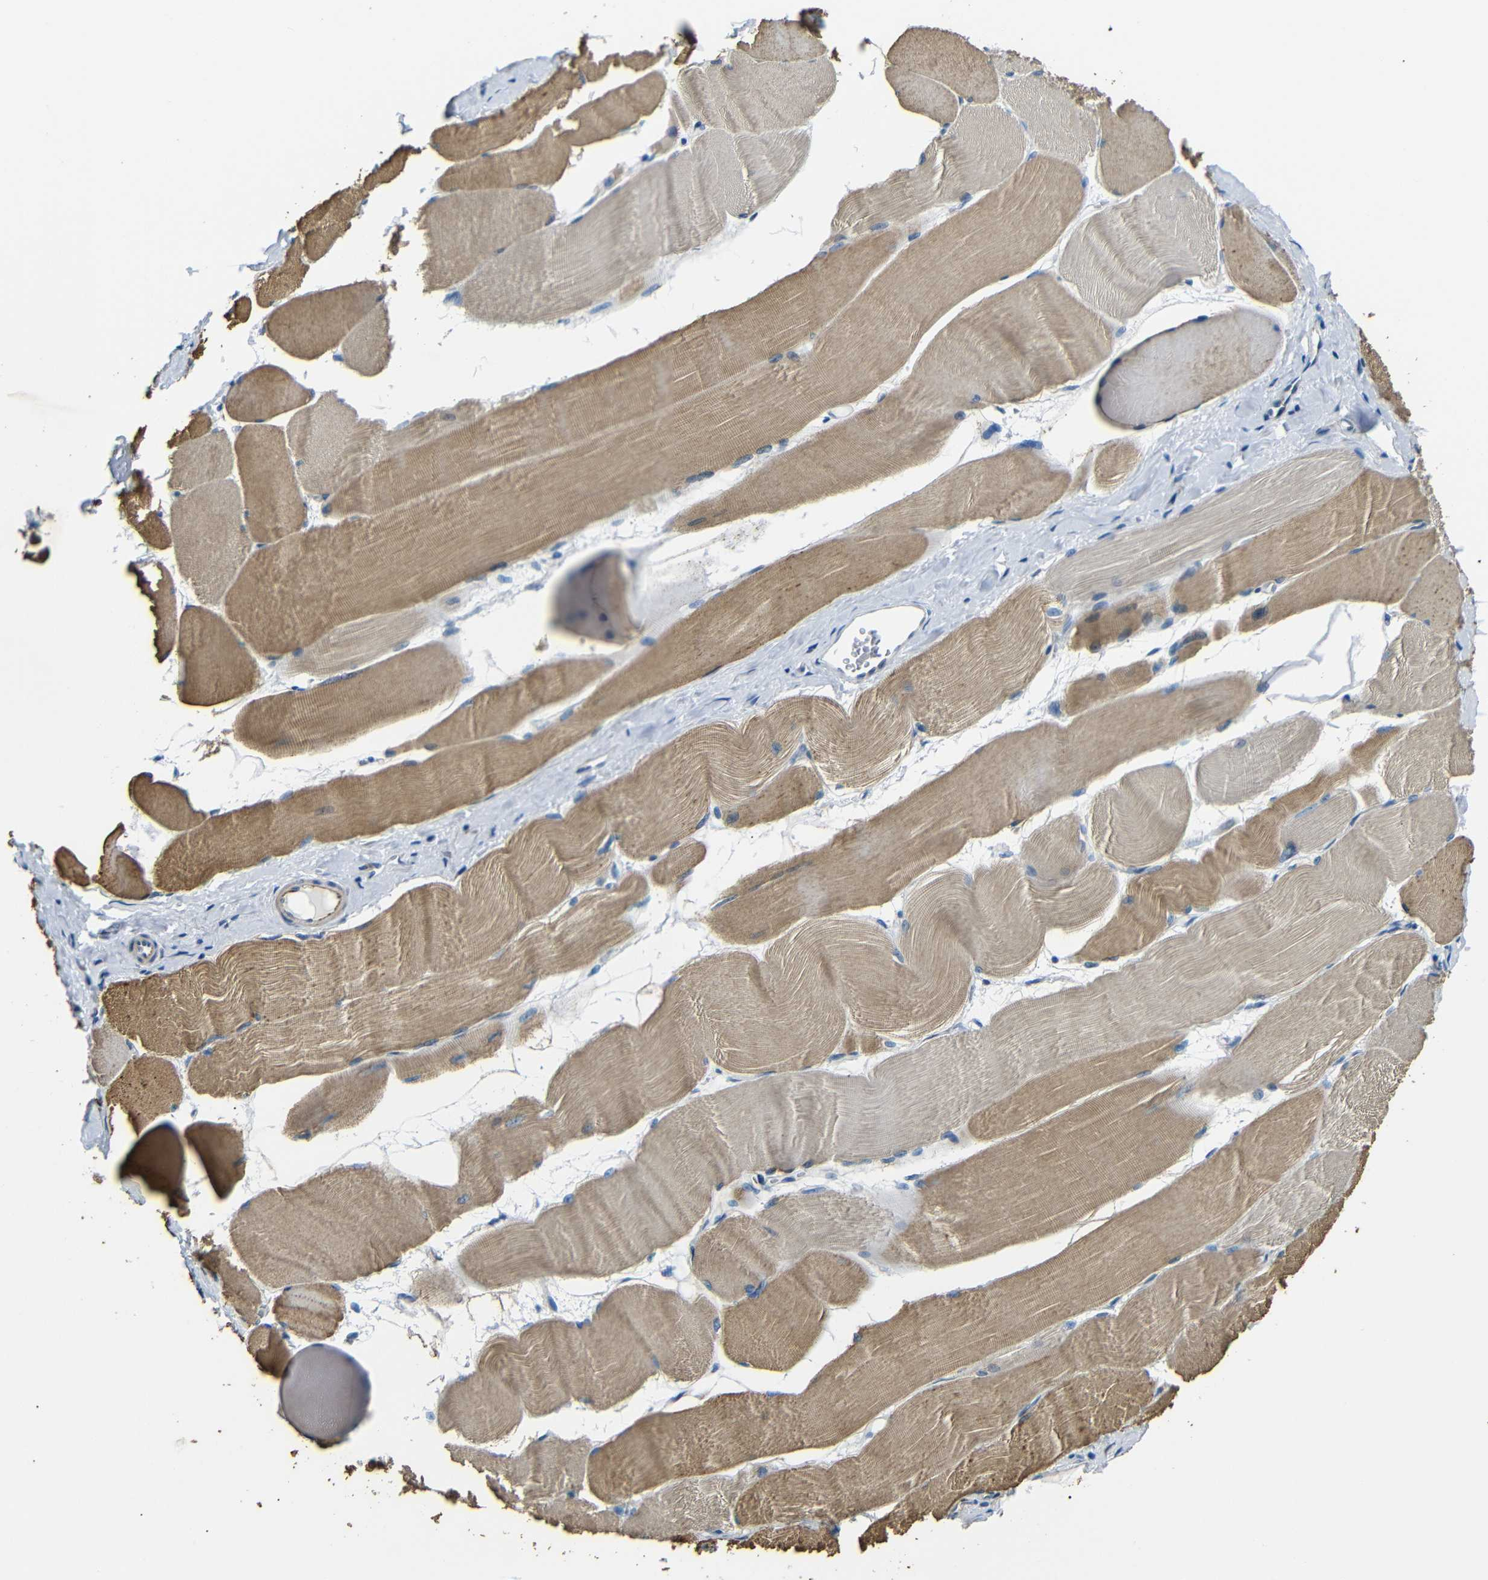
{"staining": {"intensity": "moderate", "quantity": ">75%", "location": "cytoplasmic/membranous"}, "tissue": "skeletal muscle", "cell_type": "Myocytes", "image_type": "normal", "snomed": [{"axis": "morphology", "description": "Normal tissue, NOS"}, {"axis": "morphology", "description": "Squamous cell carcinoma, NOS"}, {"axis": "topography", "description": "Skeletal muscle"}], "caption": "Moderate cytoplasmic/membranous protein staining is present in about >75% of myocytes in skeletal muscle. (DAB = brown stain, brightfield microscopy at high magnification).", "gene": "TAFA1", "patient": {"sex": "male", "age": 51}}